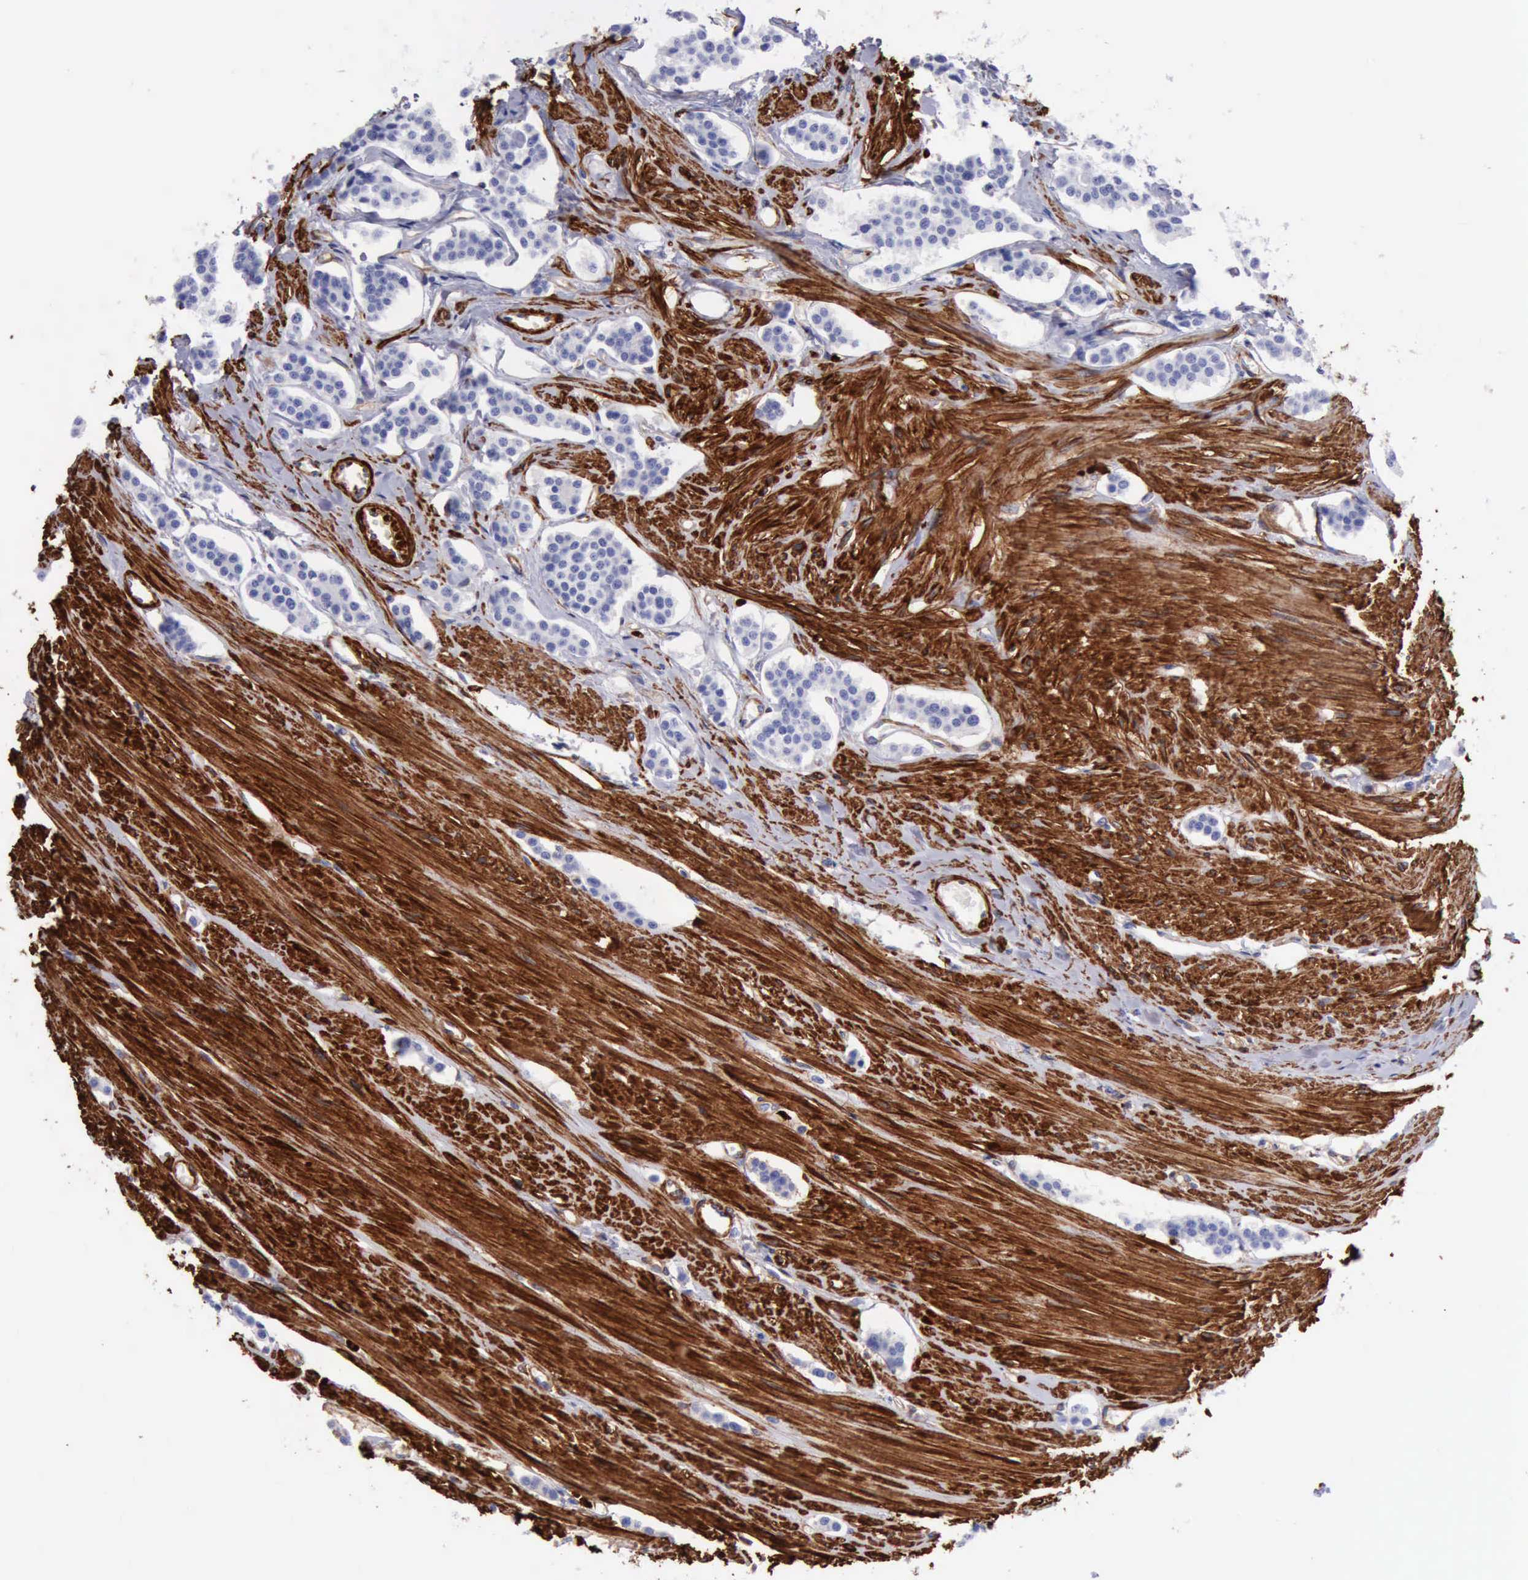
{"staining": {"intensity": "negative", "quantity": "none", "location": "none"}, "tissue": "carcinoid", "cell_type": "Tumor cells", "image_type": "cancer", "snomed": [{"axis": "morphology", "description": "Carcinoid, malignant, NOS"}, {"axis": "topography", "description": "Small intestine"}], "caption": "Histopathology image shows no significant protein positivity in tumor cells of carcinoid (malignant).", "gene": "FLNA", "patient": {"sex": "male", "age": 60}}